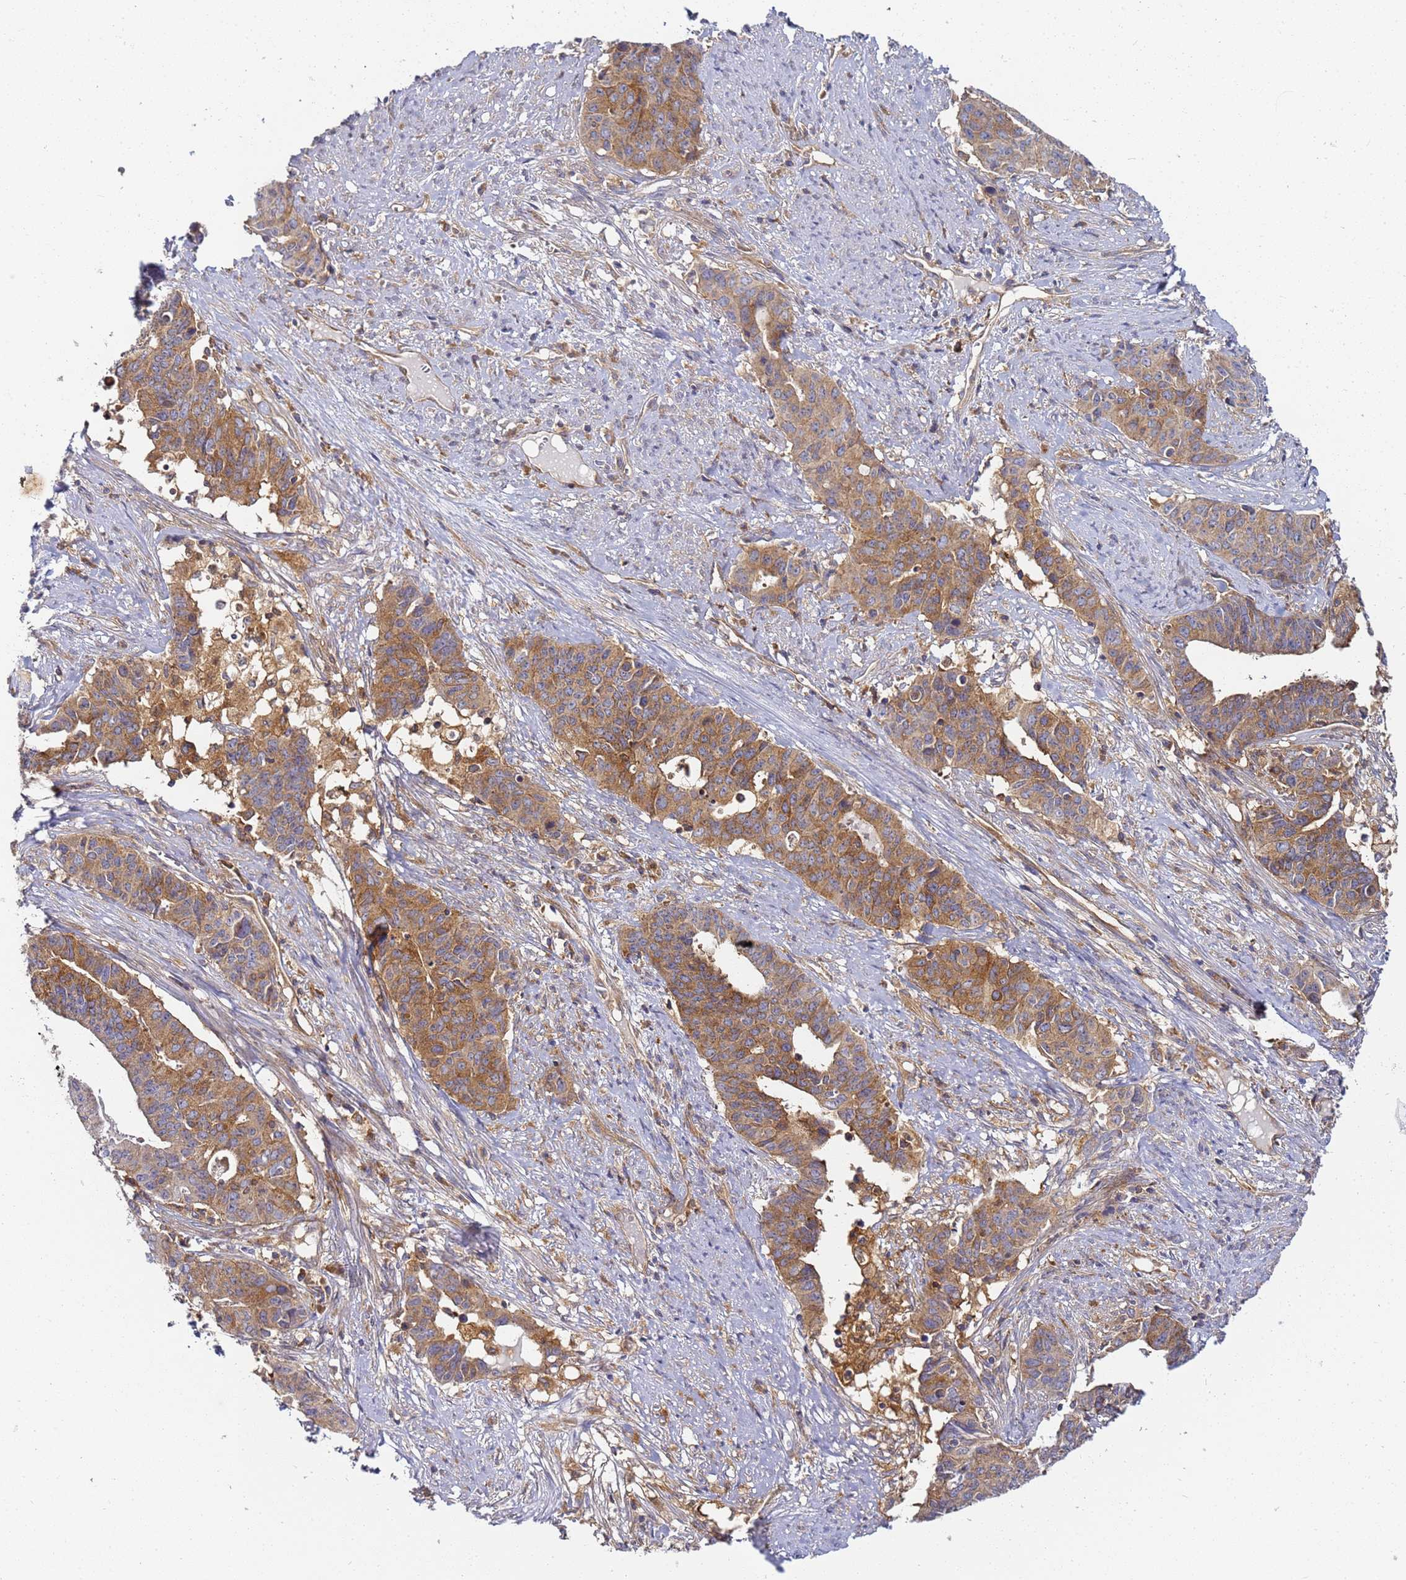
{"staining": {"intensity": "moderate", "quantity": ">75%", "location": "cytoplasmic/membranous"}, "tissue": "endometrial cancer", "cell_type": "Tumor cells", "image_type": "cancer", "snomed": [{"axis": "morphology", "description": "Adenocarcinoma, NOS"}, {"axis": "topography", "description": "Endometrium"}], "caption": "A photomicrograph of human adenocarcinoma (endometrial) stained for a protein shows moderate cytoplasmic/membranous brown staining in tumor cells.", "gene": "CHM", "patient": {"sex": "female", "age": 59}}